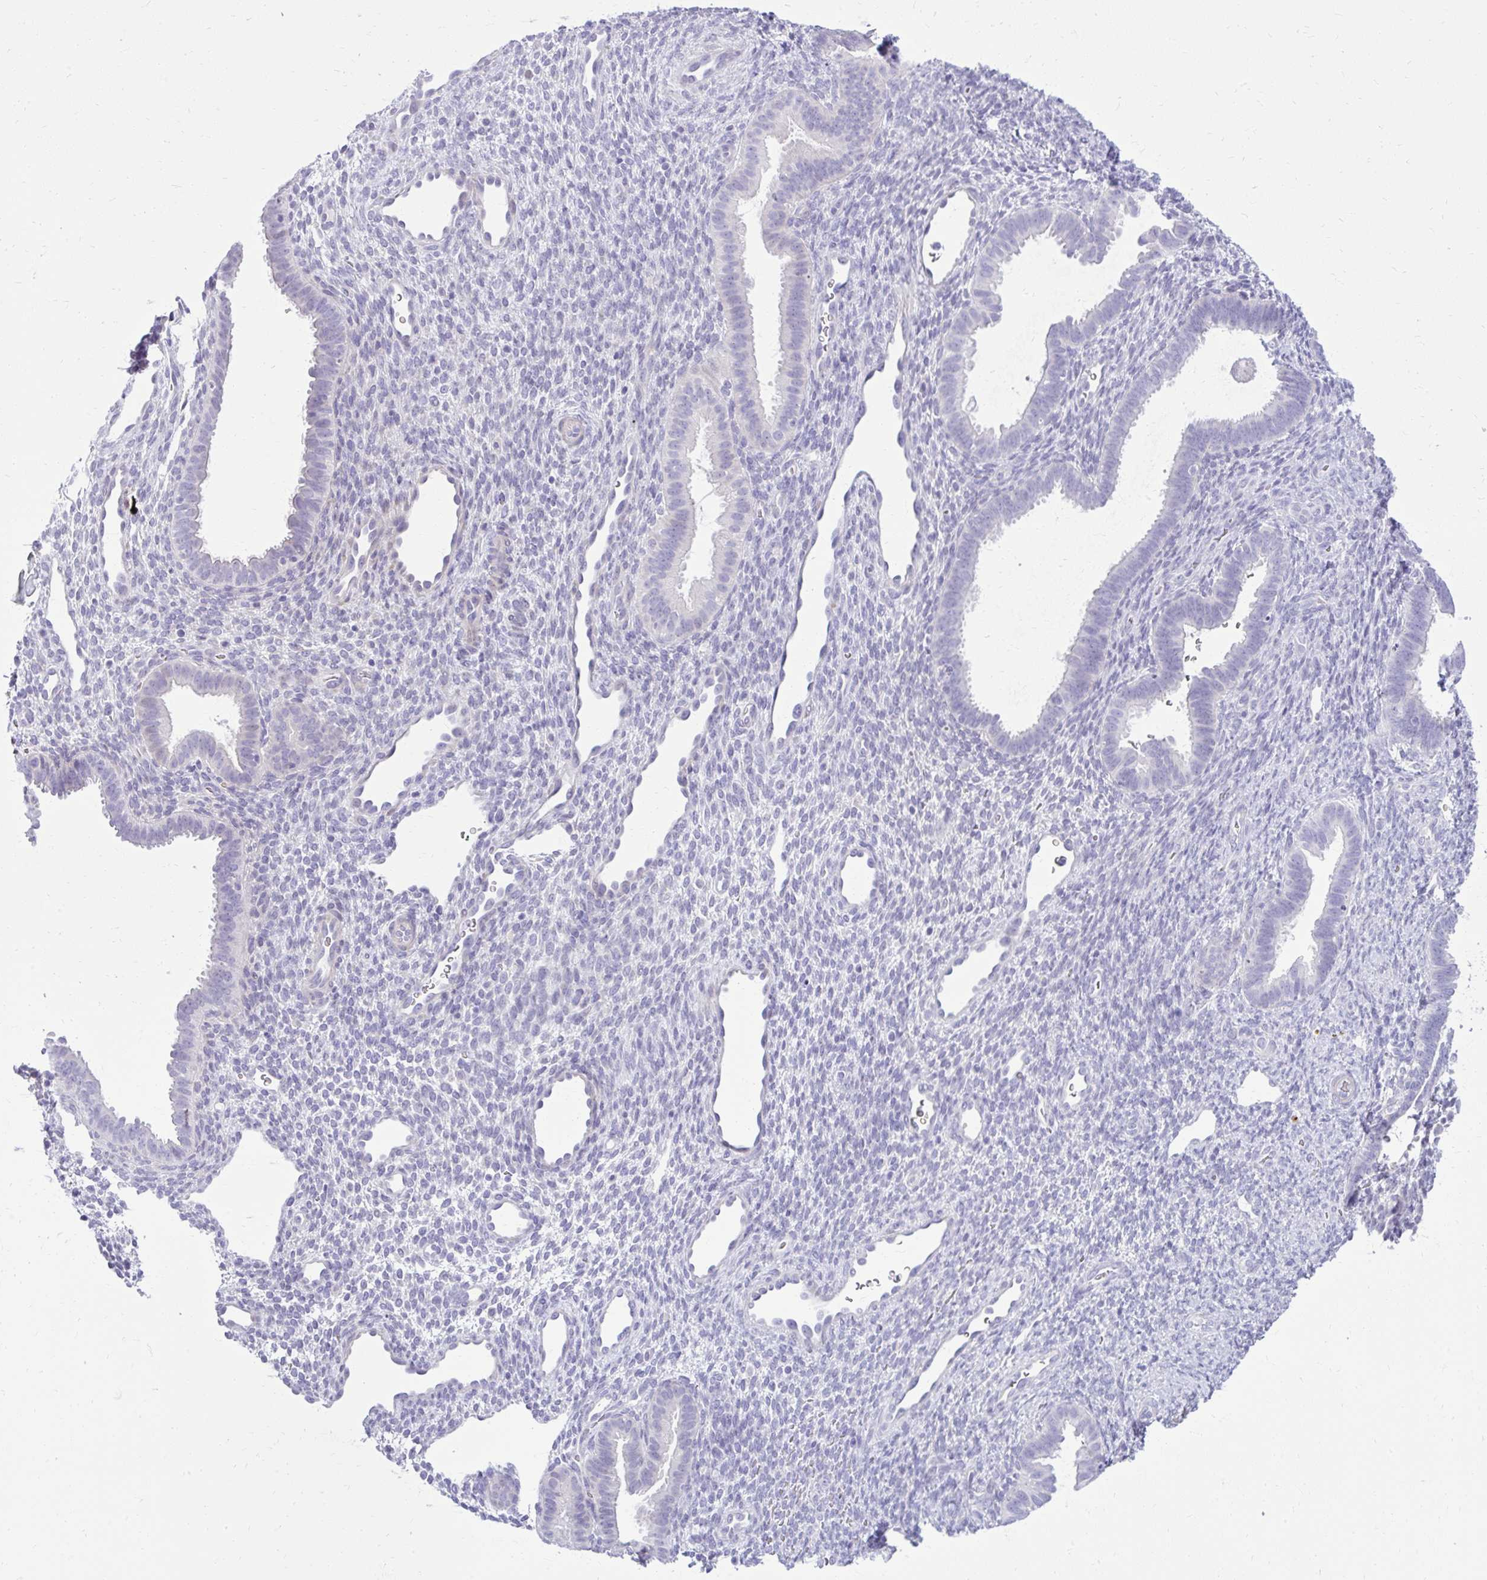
{"staining": {"intensity": "negative", "quantity": "none", "location": "none"}, "tissue": "endometrium", "cell_type": "Cells in endometrial stroma", "image_type": "normal", "snomed": [{"axis": "morphology", "description": "Normal tissue, NOS"}, {"axis": "topography", "description": "Endometrium"}], "caption": "Benign endometrium was stained to show a protein in brown. There is no significant staining in cells in endometrial stroma.", "gene": "PRAP1", "patient": {"sex": "female", "age": 34}}